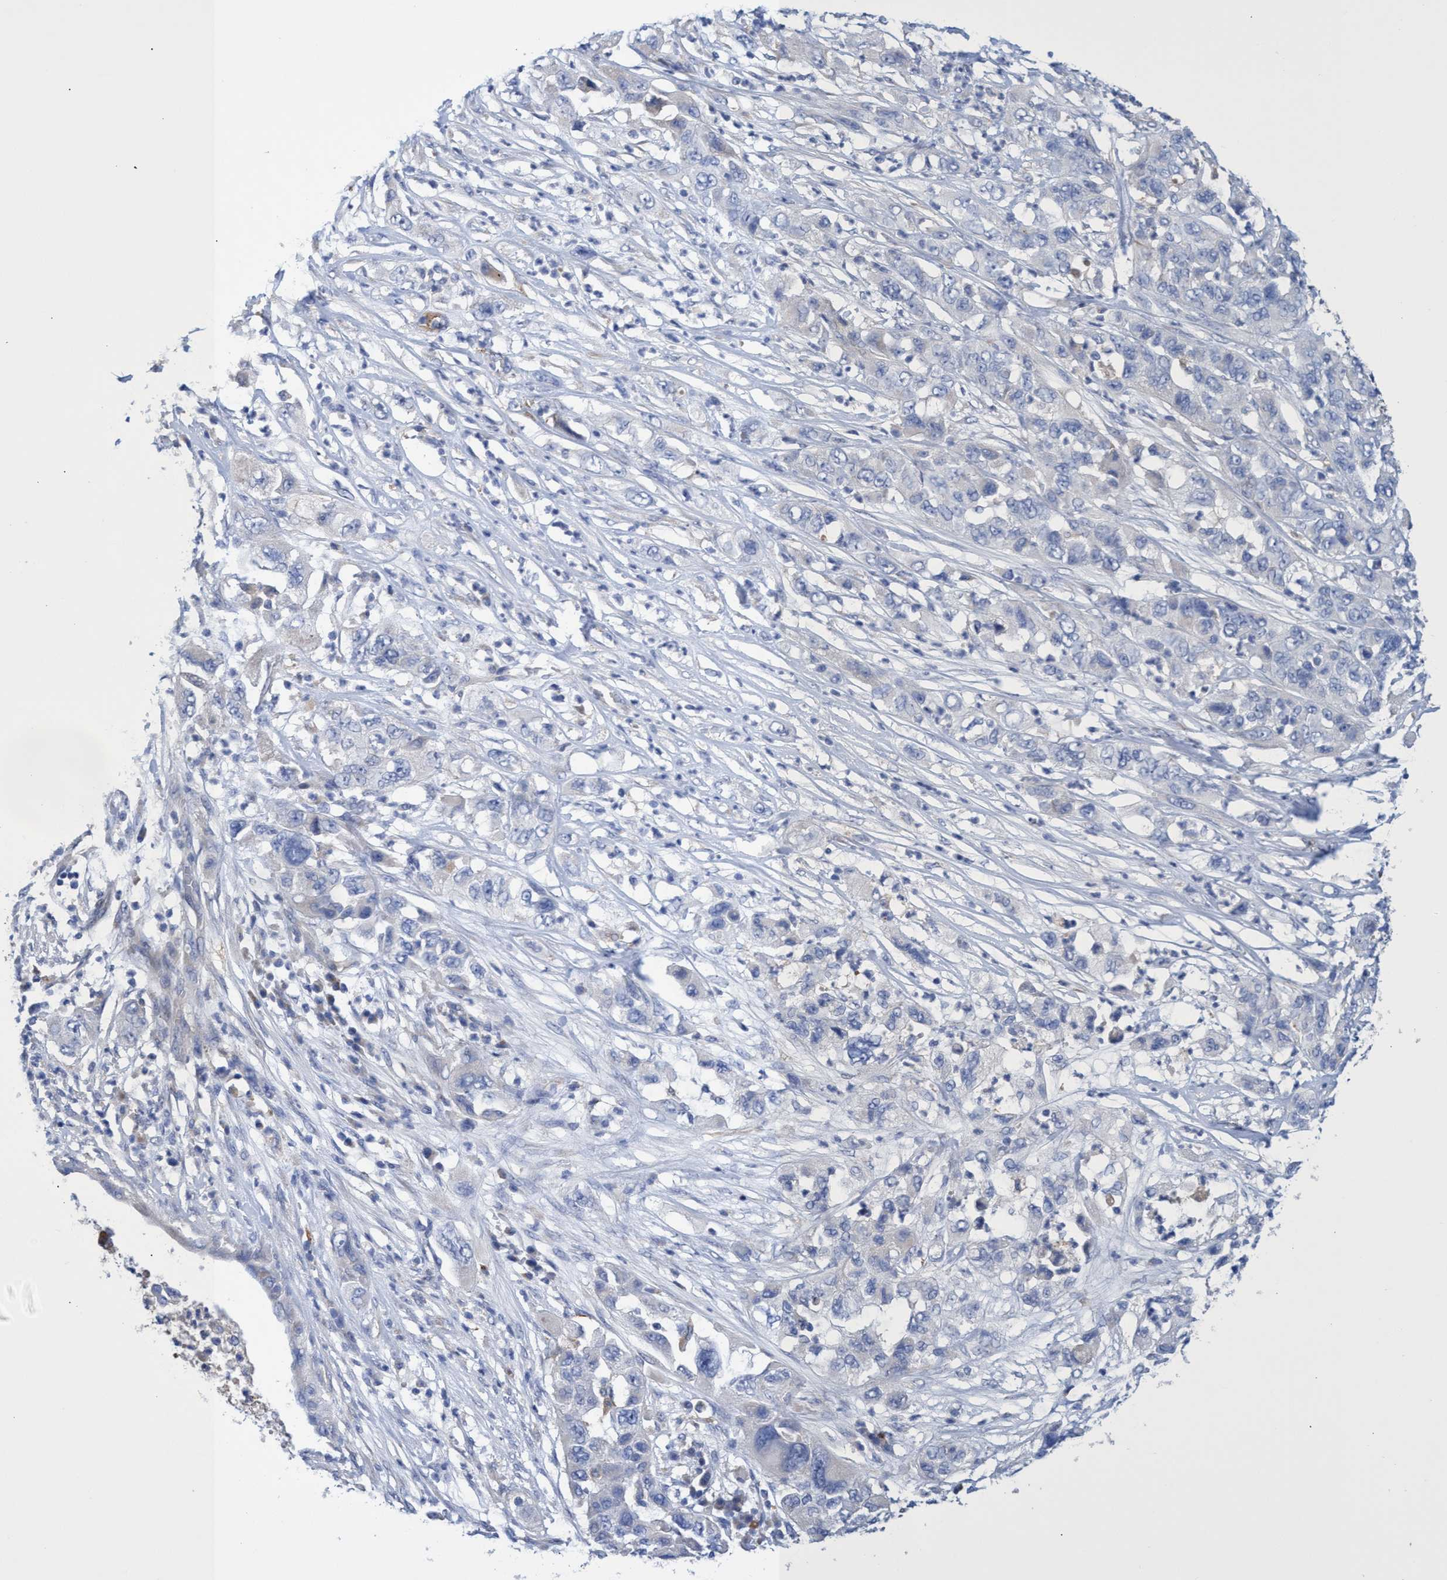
{"staining": {"intensity": "negative", "quantity": "none", "location": "none"}, "tissue": "pancreatic cancer", "cell_type": "Tumor cells", "image_type": "cancer", "snomed": [{"axis": "morphology", "description": "Adenocarcinoma, NOS"}, {"axis": "topography", "description": "Pancreas"}], "caption": "Human pancreatic cancer stained for a protein using IHC reveals no positivity in tumor cells.", "gene": "SVEP1", "patient": {"sex": "female", "age": 78}}